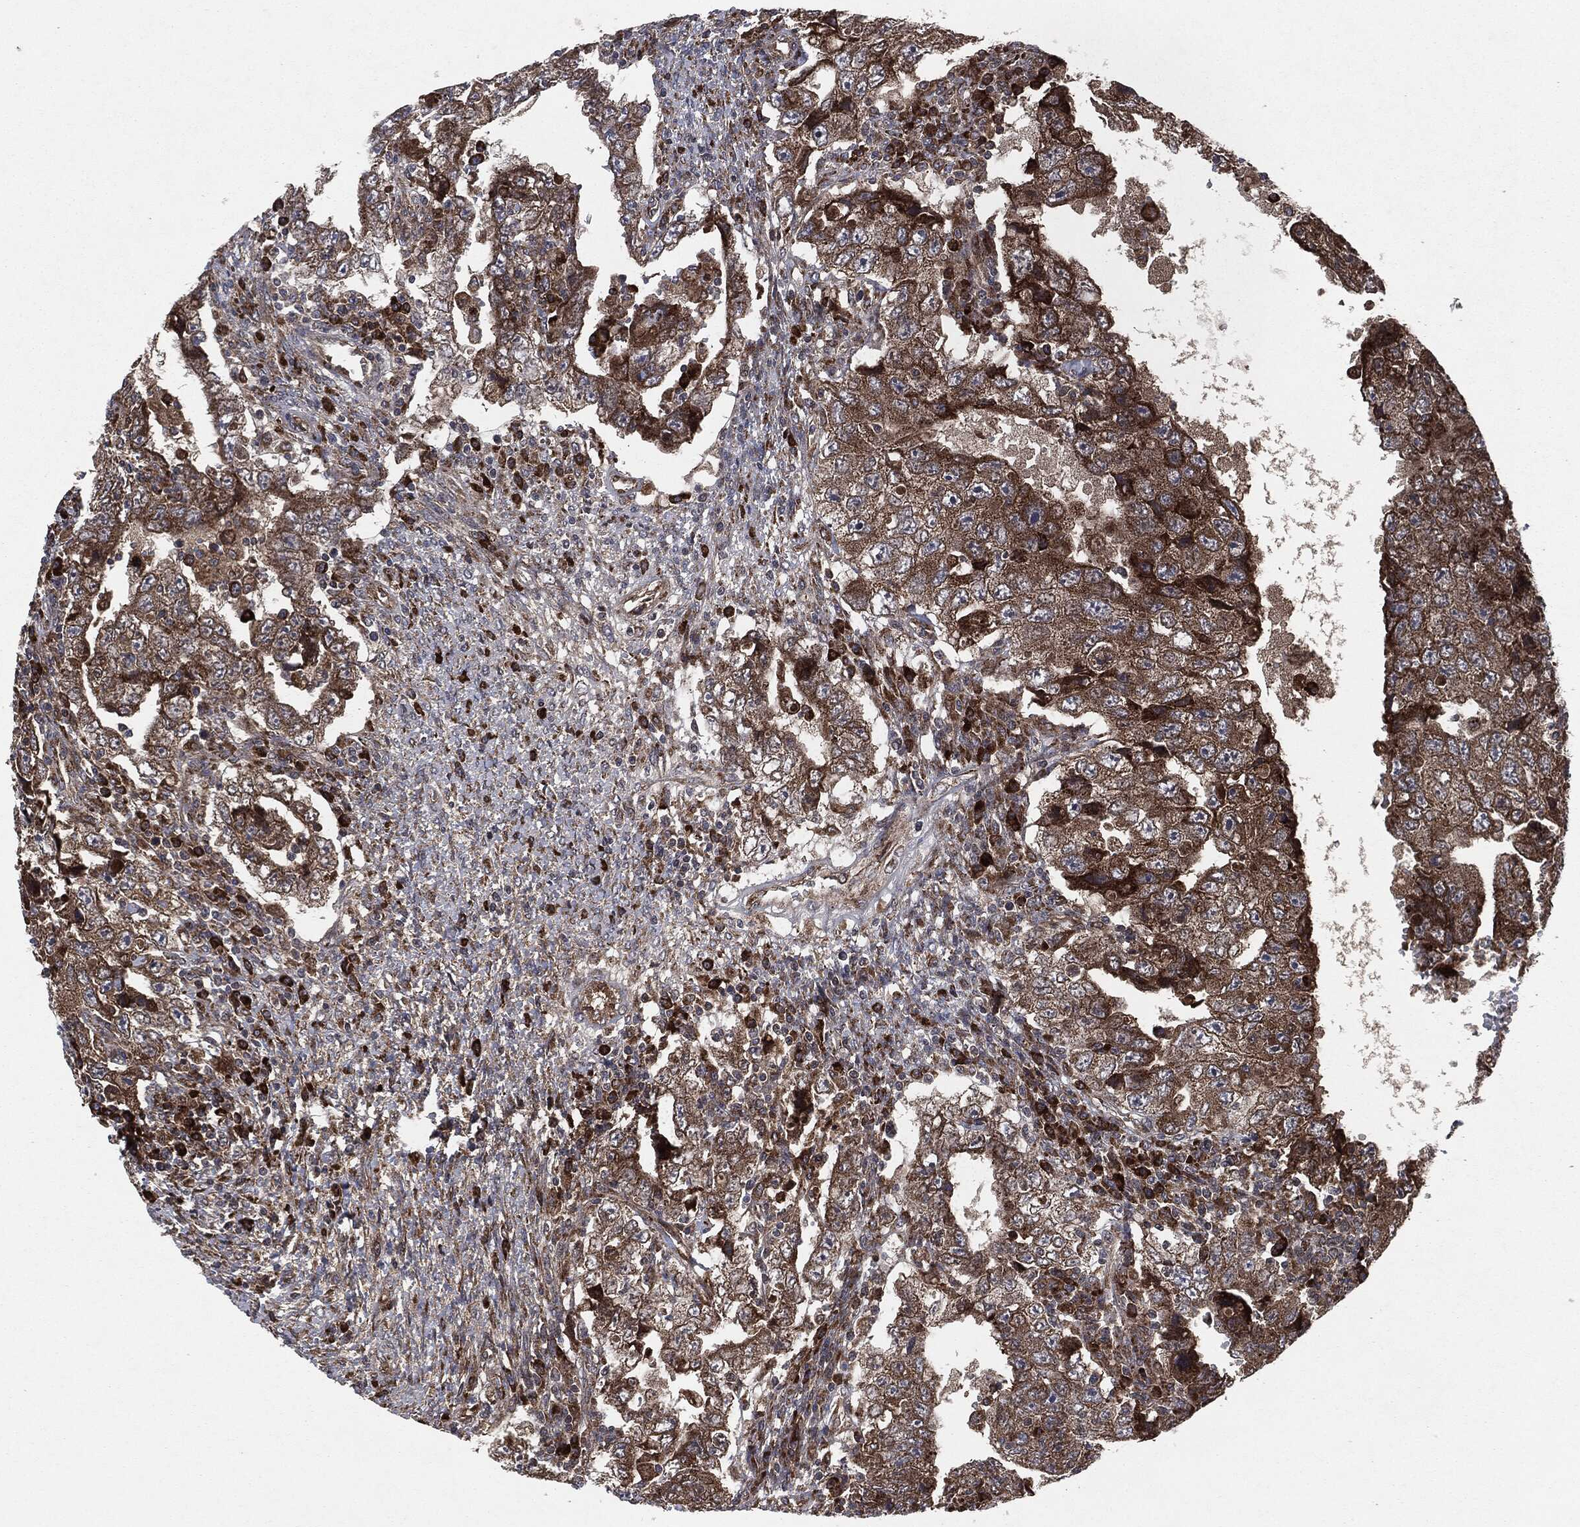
{"staining": {"intensity": "strong", "quantity": "25%-75%", "location": "cytoplasmic/membranous"}, "tissue": "testis cancer", "cell_type": "Tumor cells", "image_type": "cancer", "snomed": [{"axis": "morphology", "description": "Carcinoma, Embryonal, NOS"}, {"axis": "topography", "description": "Testis"}], "caption": "This is an image of IHC staining of testis cancer (embryonal carcinoma), which shows strong positivity in the cytoplasmic/membranous of tumor cells.", "gene": "RAF1", "patient": {"sex": "male", "age": 26}}